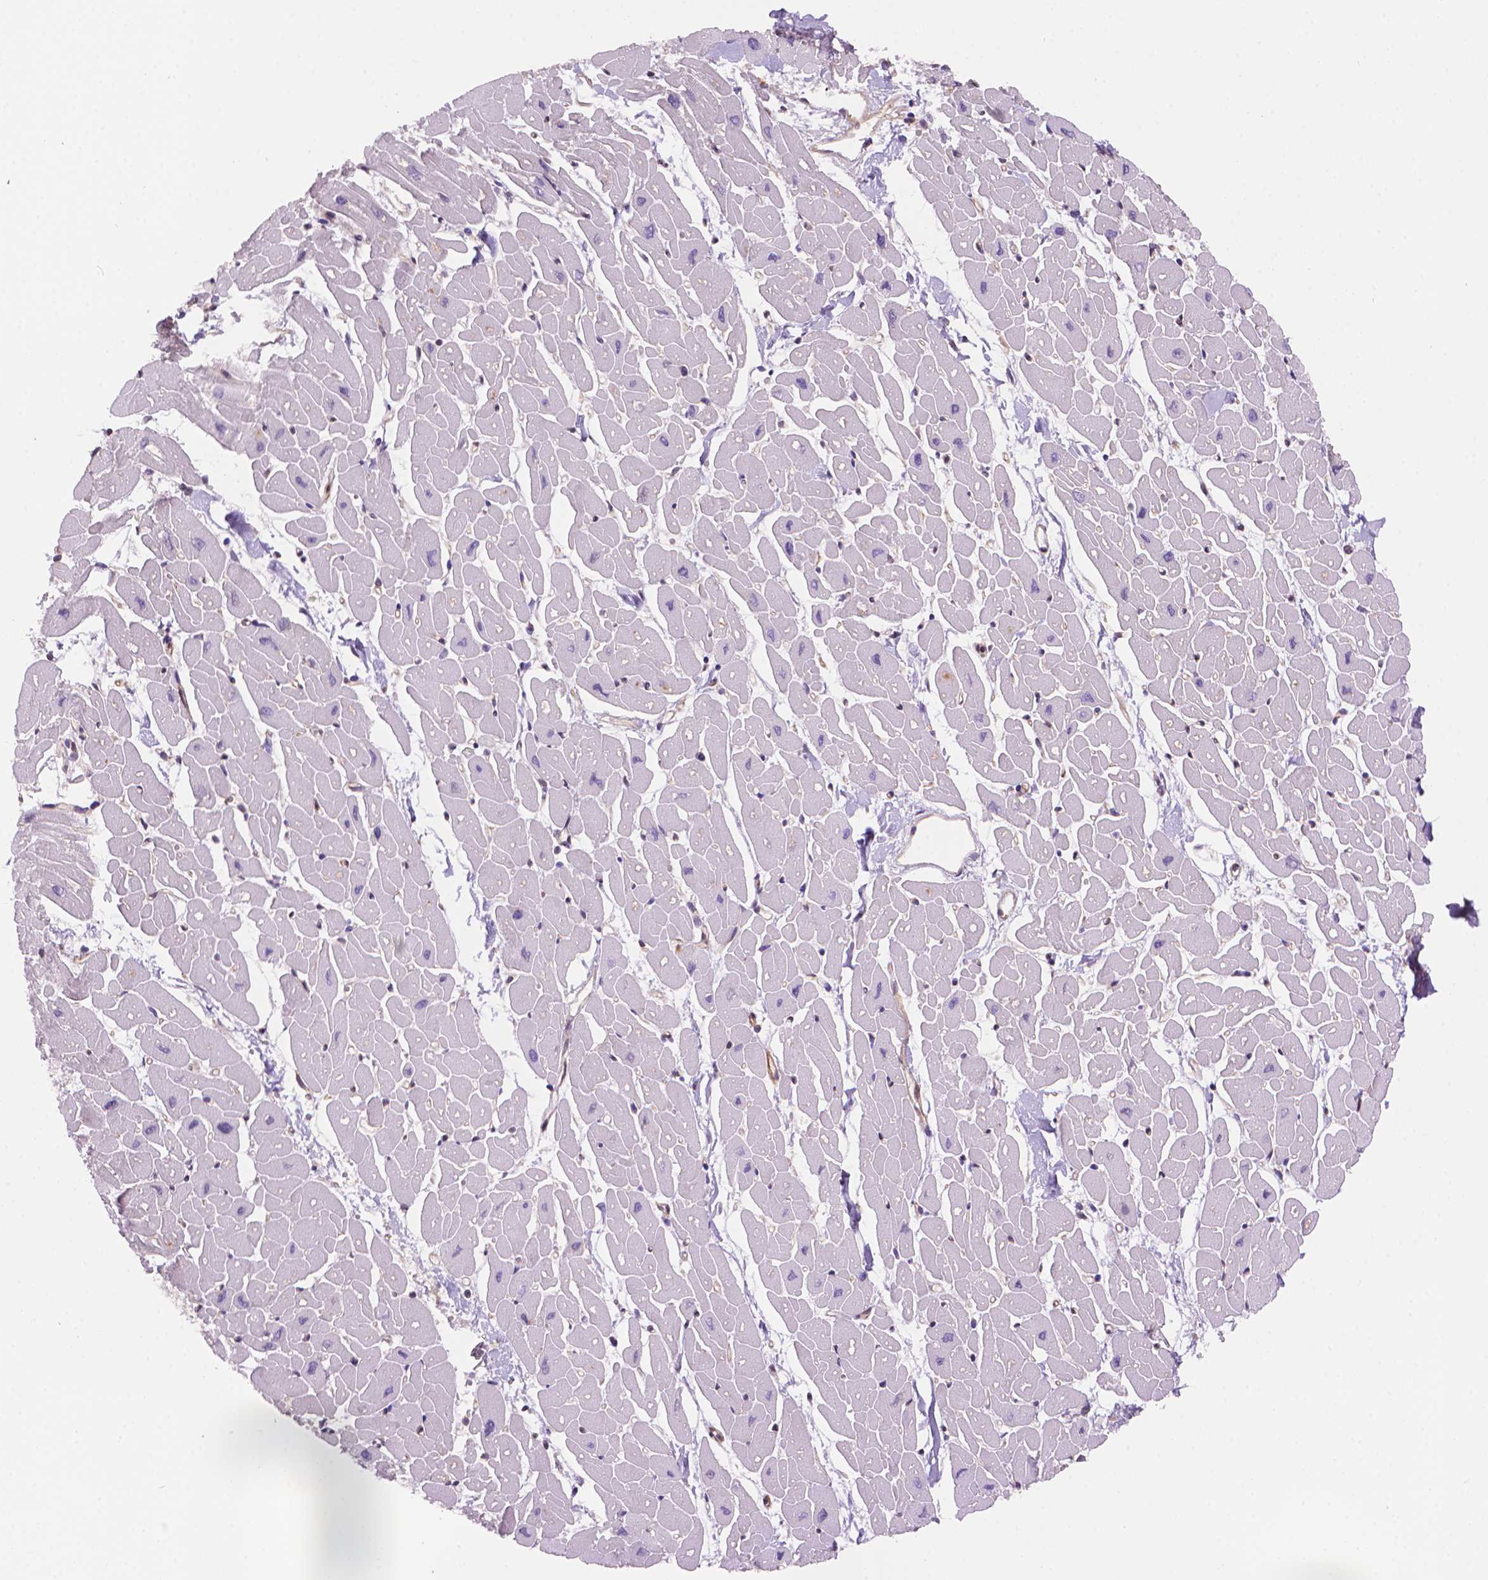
{"staining": {"intensity": "negative", "quantity": "none", "location": "none"}, "tissue": "heart muscle", "cell_type": "Cardiomyocytes", "image_type": "normal", "snomed": [{"axis": "morphology", "description": "Normal tissue, NOS"}, {"axis": "topography", "description": "Heart"}], "caption": "Immunohistochemistry (IHC) image of normal human heart muscle stained for a protein (brown), which reveals no expression in cardiomyocytes. (DAB IHC with hematoxylin counter stain).", "gene": "TMEM184A", "patient": {"sex": "male", "age": 57}}